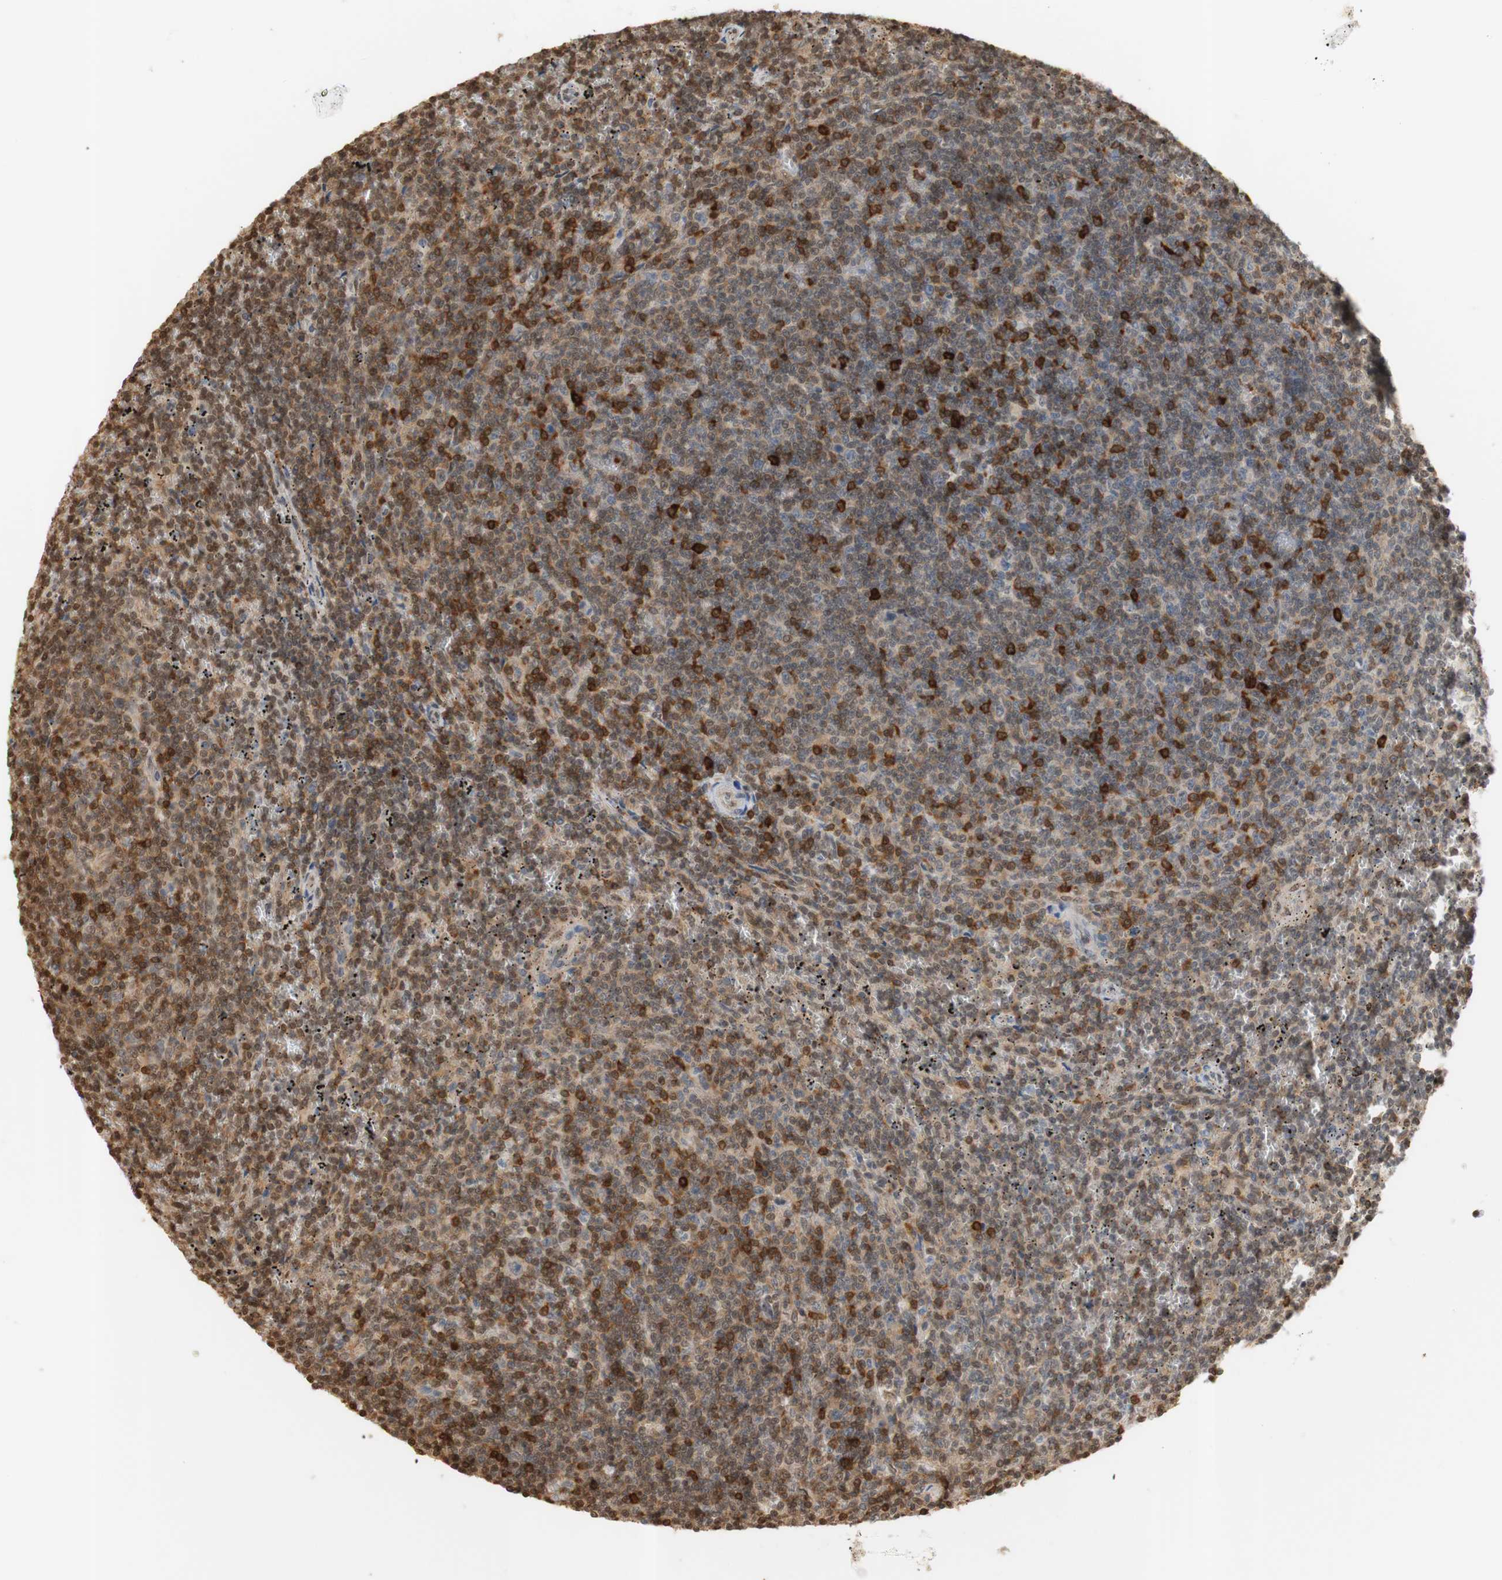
{"staining": {"intensity": "moderate", "quantity": ">75%", "location": "cytoplasmic/membranous"}, "tissue": "lymphoma", "cell_type": "Tumor cells", "image_type": "cancer", "snomed": [{"axis": "morphology", "description": "Malignant lymphoma, non-Hodgkin's type, Low grade"}, {"axis": "topography", "description": "Spleen"}], "caption": "Protein staining demonstrates moderate cytoplasmic/membranous staining in approximately >75% of tumor cells in malignant lymphoma, non-Hodgkin's type (low-grade).", "gene": "NAP1L4", "patient": {"sex": "female", "age": 50}}